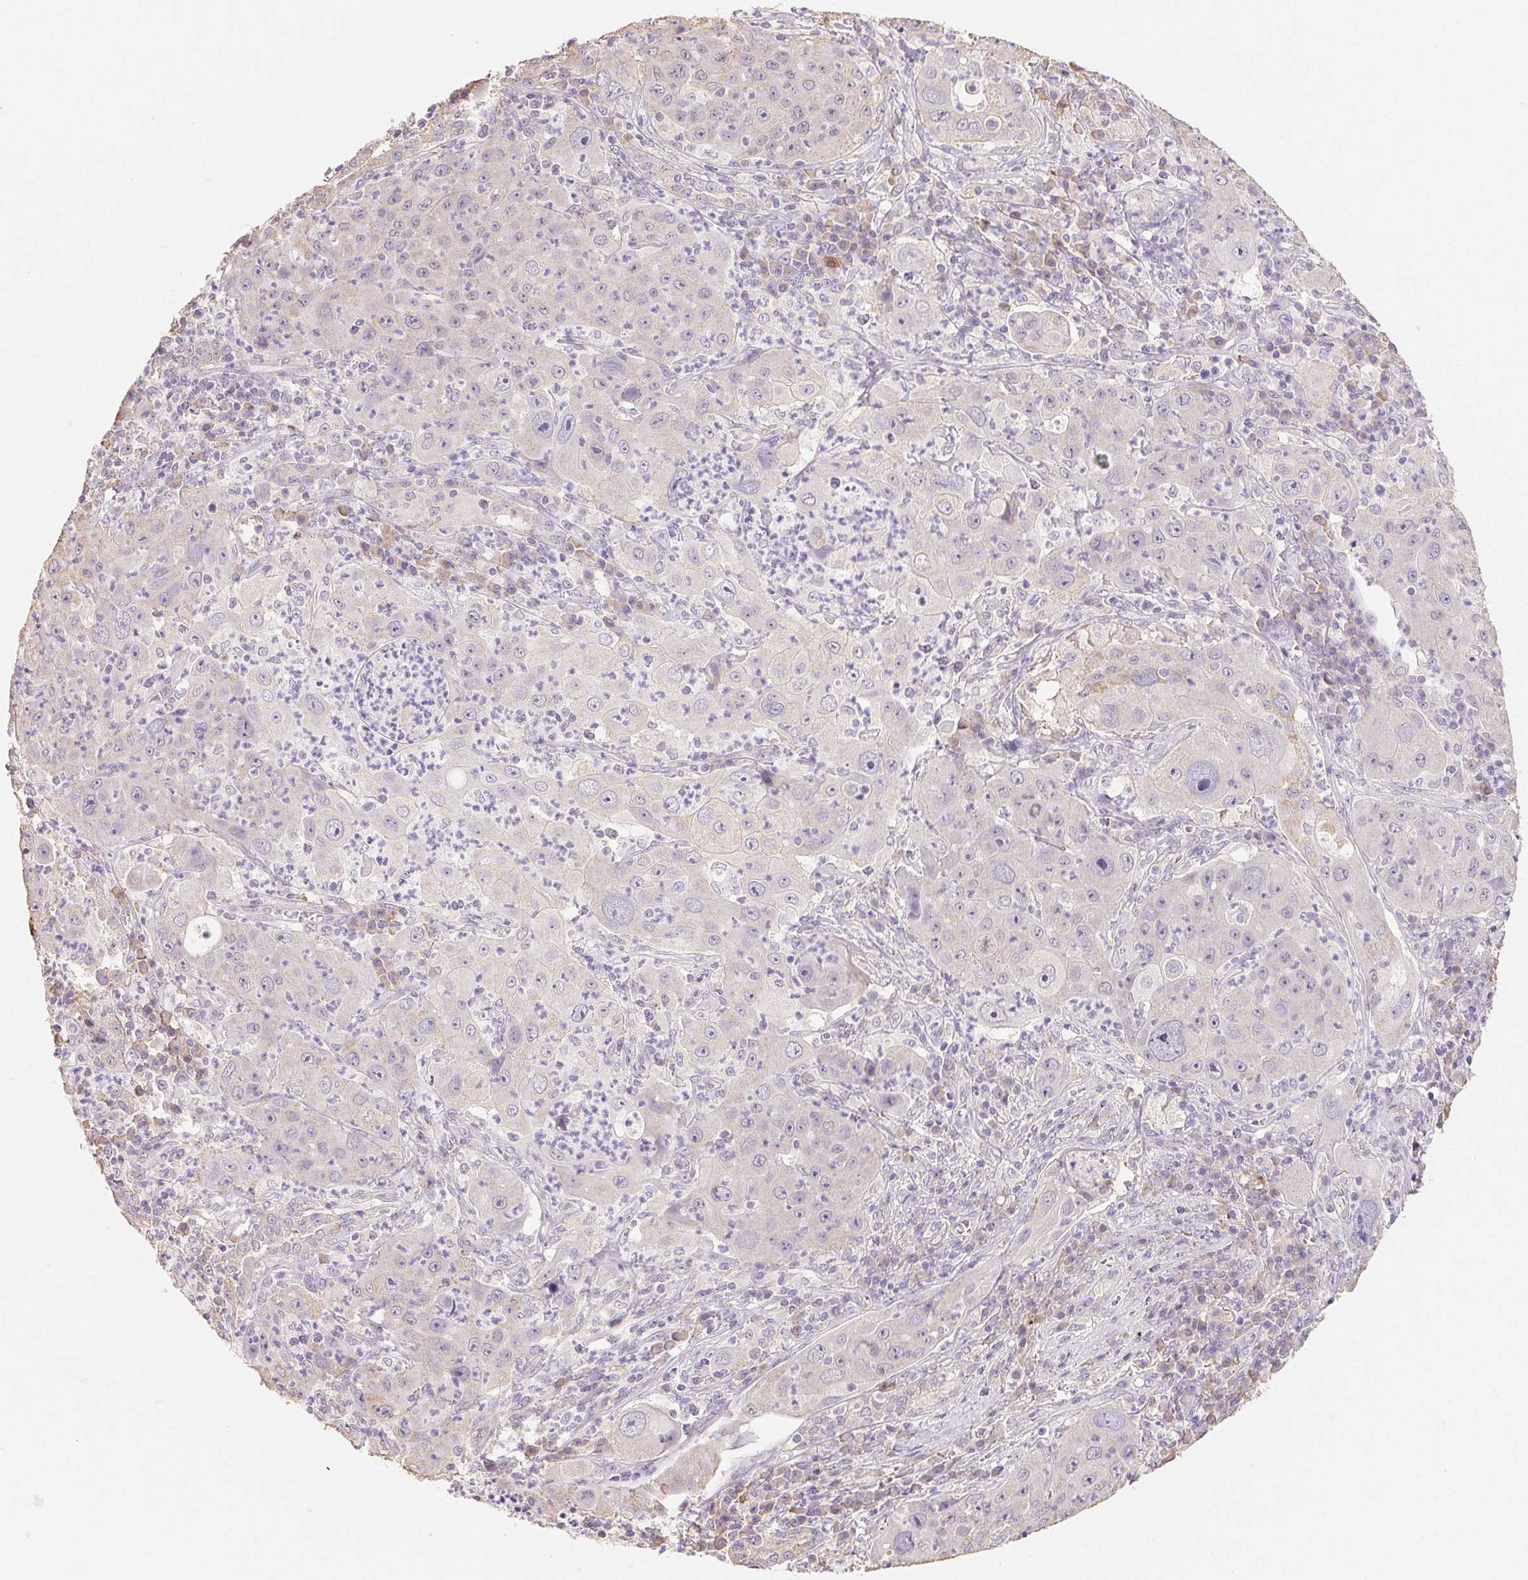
{"staining": {"intensity": "negative", "quantity": "none", "location": "none"}, "tissue": "lung cancer", "cell_type": "Tumor cells", "image_type": "cancer", "snomed": [{"axis": "morphology", "description": "Squamous cell carcinoma, NOS"}, {"axis": "topography", "description": "Lung"}], "caption": "A histopathology image of lung squamous cell carcinoma stained for a protein exhibits no brown staining in tumor cells.", "gene": "MAP7D2", "patient": {"sex": "female", "age": 59}}